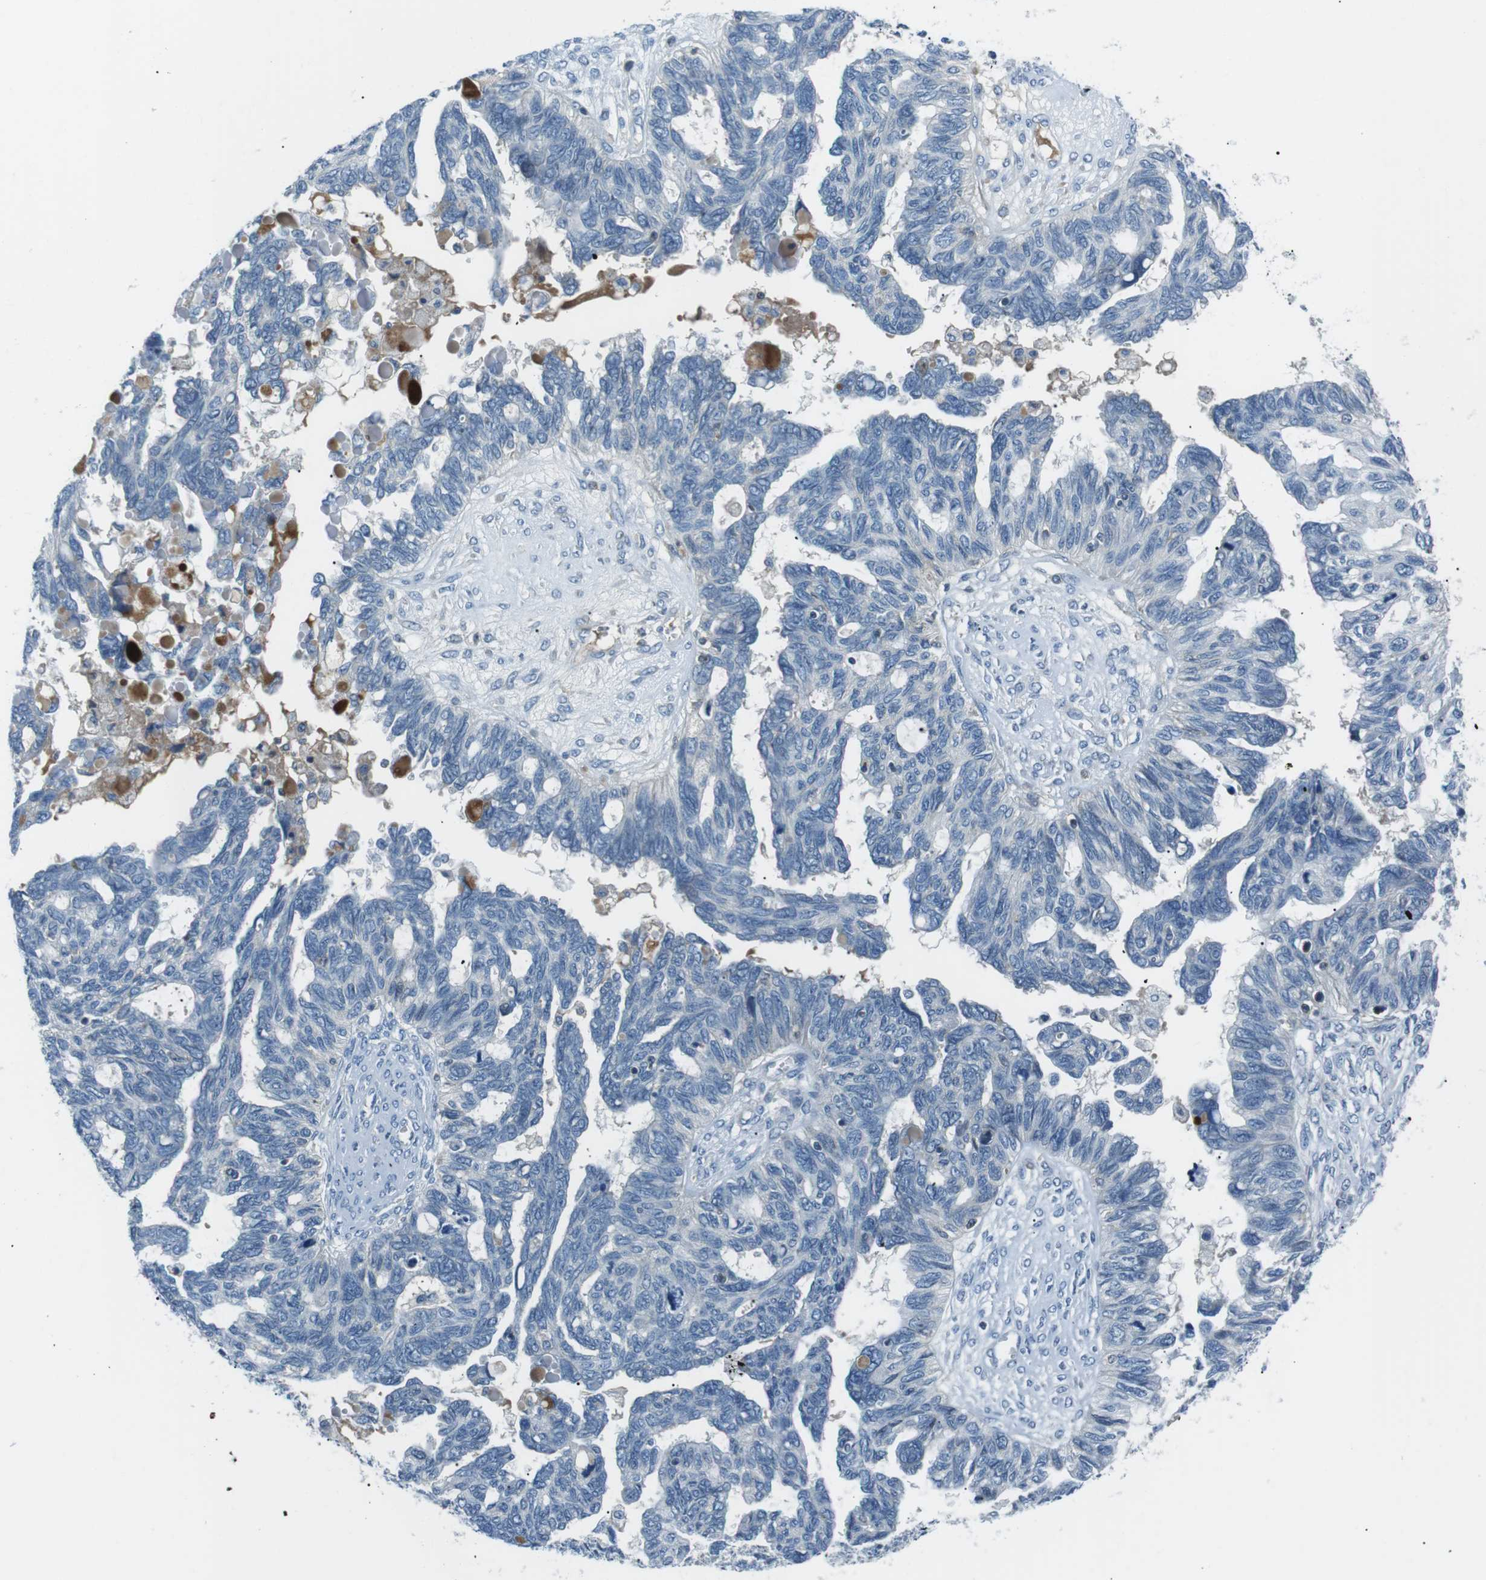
{"staining": {"intensity": "negative", "quantity": "none", "location": "none"}, "tissue": "ovarian cancer", "cell_type": "Tumor cells", "image_type": "cancer", "snomed": [{"axis": "morphology", "description": "Cystadenocarcinoma, serous, NOS"}, {"axis": "topography", "description": "Ovary"}], "caption": "Human serous cystadenocarcinoma (ovarian) stained for a protein using immunohistochemistry demonstrates no expression in tumor cells.", "gene": "ARVCF", "patient": {"sex": "female", "age": 79}}